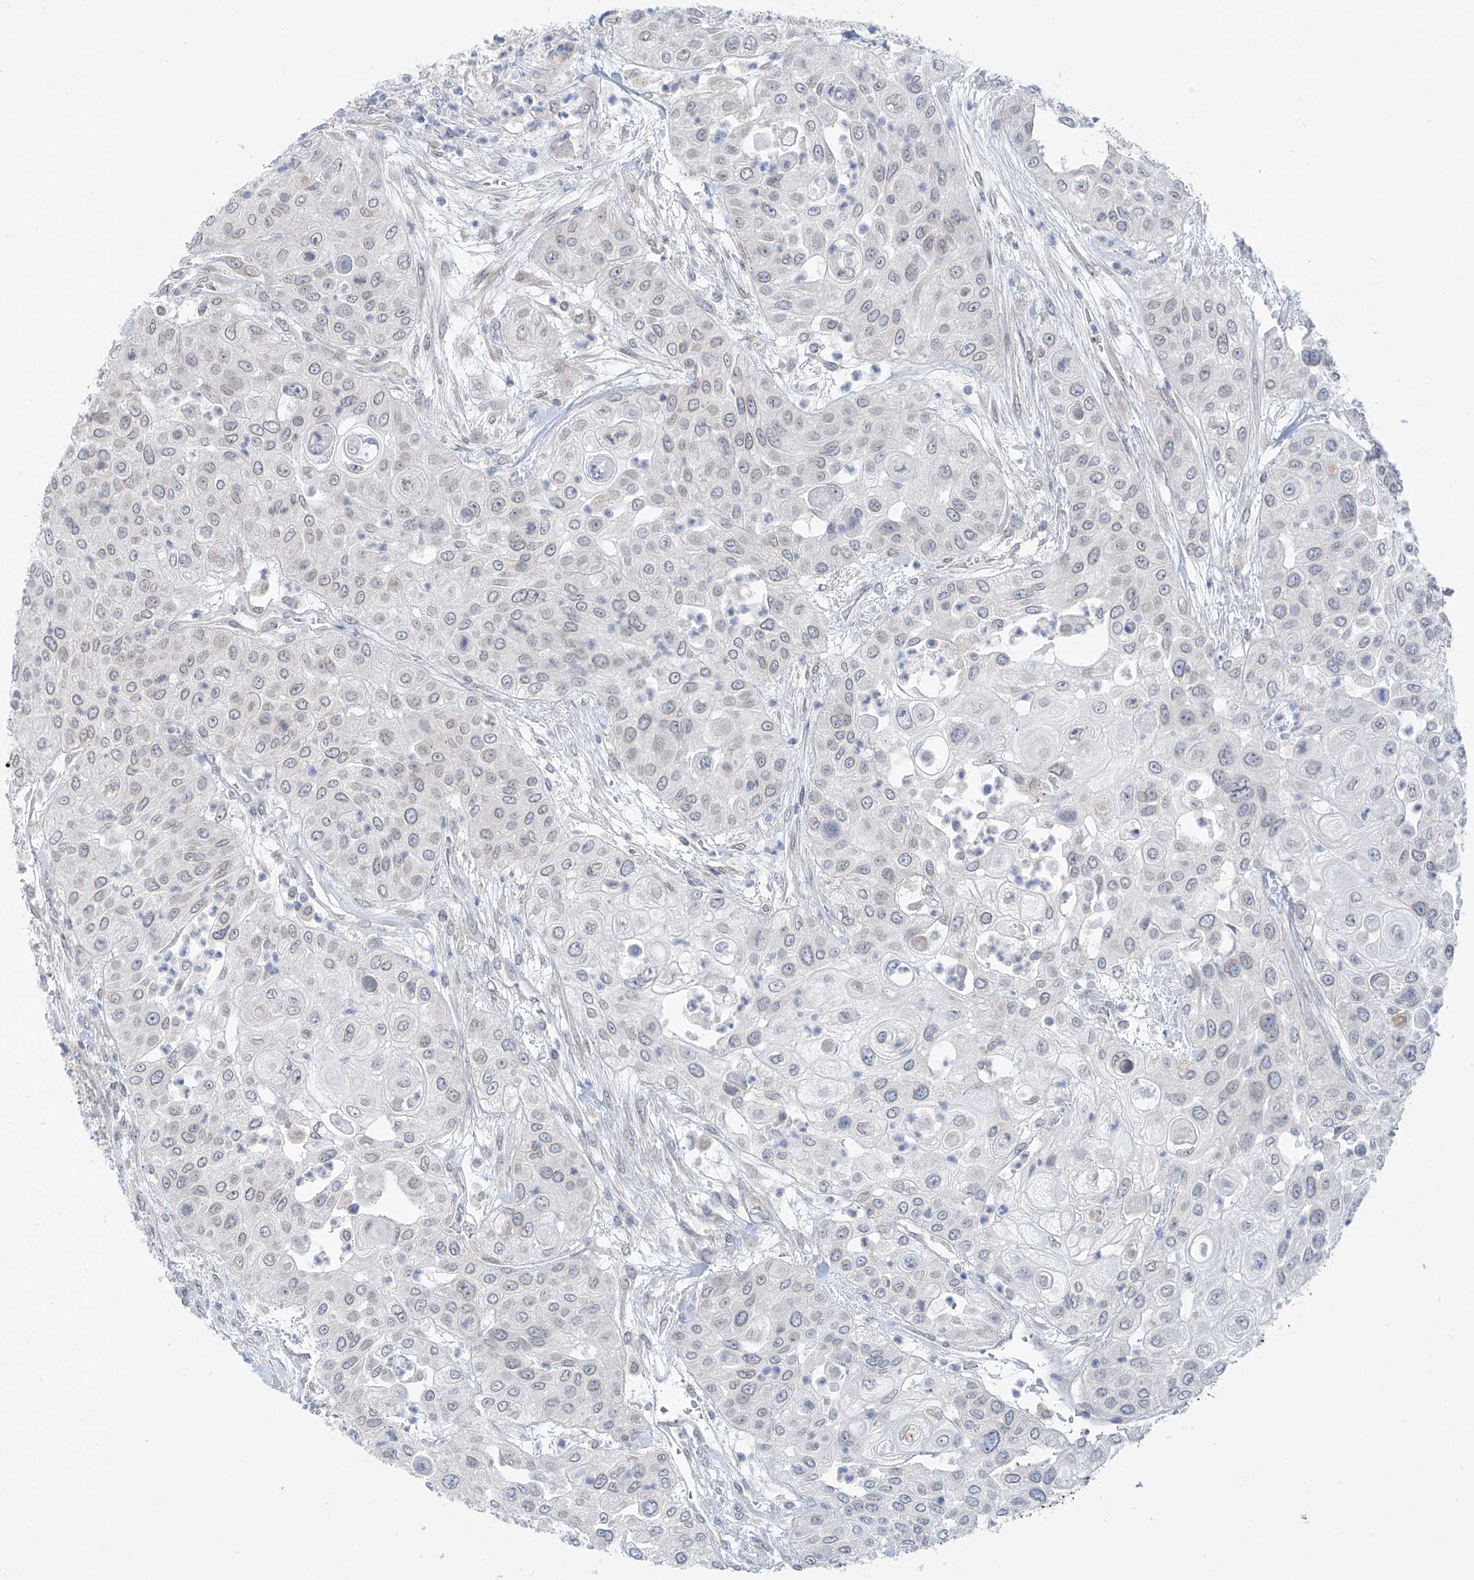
{"staining": {"intensity": "weak", "quantity": "25%-75%", "location": "cytoplasmic/membranous,nuclear"}, "tissue": "urothelial cancer", "cell_type": "Tumor cells", "image_type": "cancer", "snomed": [{"axis": "morphology", "description": "Urothelial carcinoma, High grade"}, {"axis": "topography", "description": "Urinary bladder"}], "caption": "IHC staining of urothelial cancer, which exhibits low levels of weak cytoplasmic/membranous and nuclear positivity in about 25%-75% of tumor cells indicating weak cytoplasmic/membranous and nuclear protein expression. The staining was performed using DAB (3,3'-diaminobenzidine) (brown) for protein detection and nuclei were counterstained in hematoxylin (blue).", "gene": "KRTAP25-1", "patient": {"sex": "female", "age": 79}}